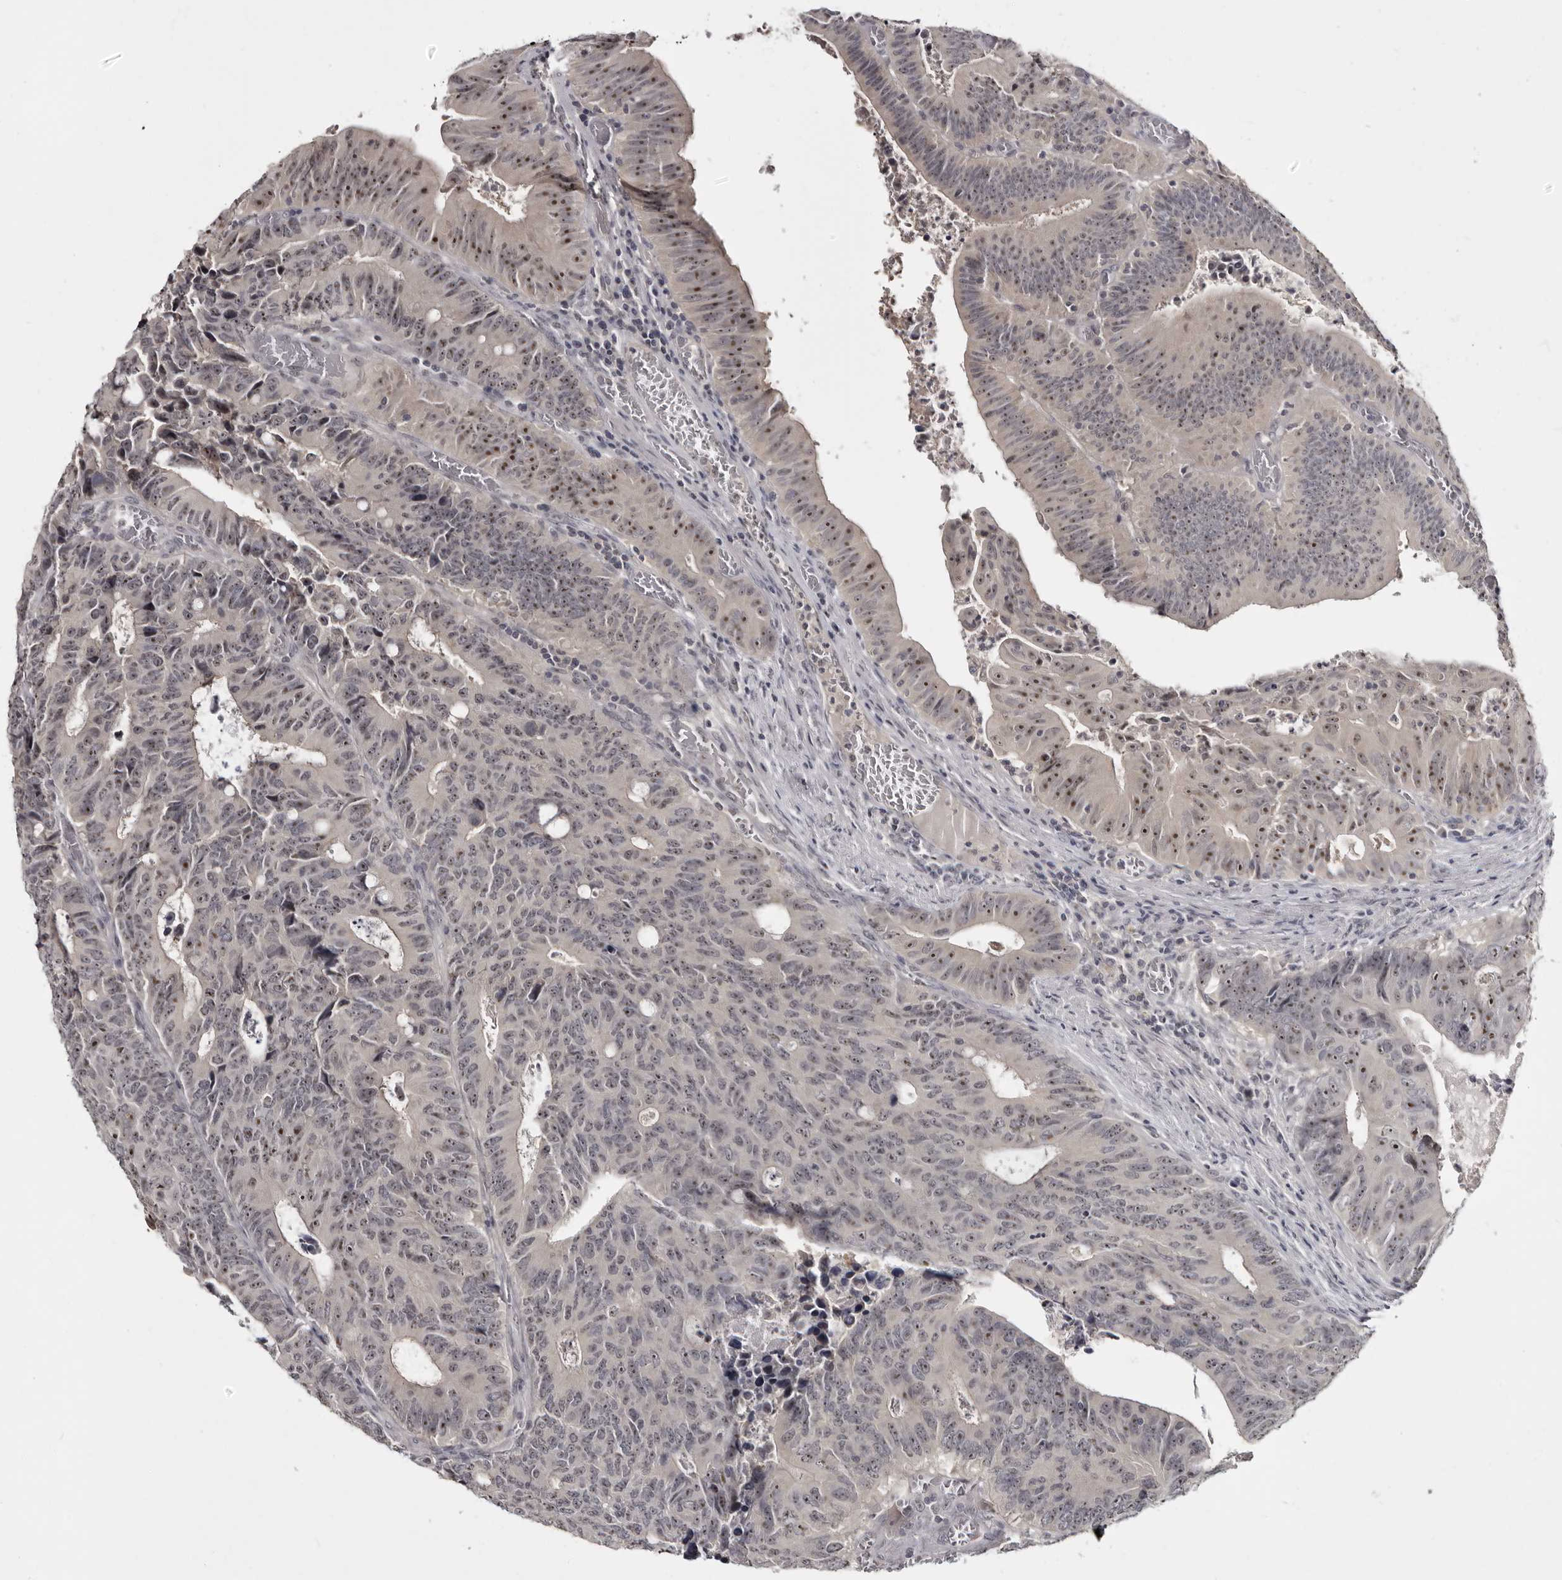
{"staining": {"intensity": "moderate", "quantity": "<25%", "location": "nuclear"}, "tissue": "colorectal cancer", "cell_type": "Tumor cells", "image_type": "cancer", "snomed": [{"axis": "morphology", "description": "Adenocarcinoma, NOS"}, {"axis": "topography", "description": "Colon"}], "caption": "Tumor cells reveal moderate nuclear expression in about <25% of cells in colorectal cancer (adenocarcinoma).", "gene": "MRTO4", "patient": {"sex": "male", "age": 87}}